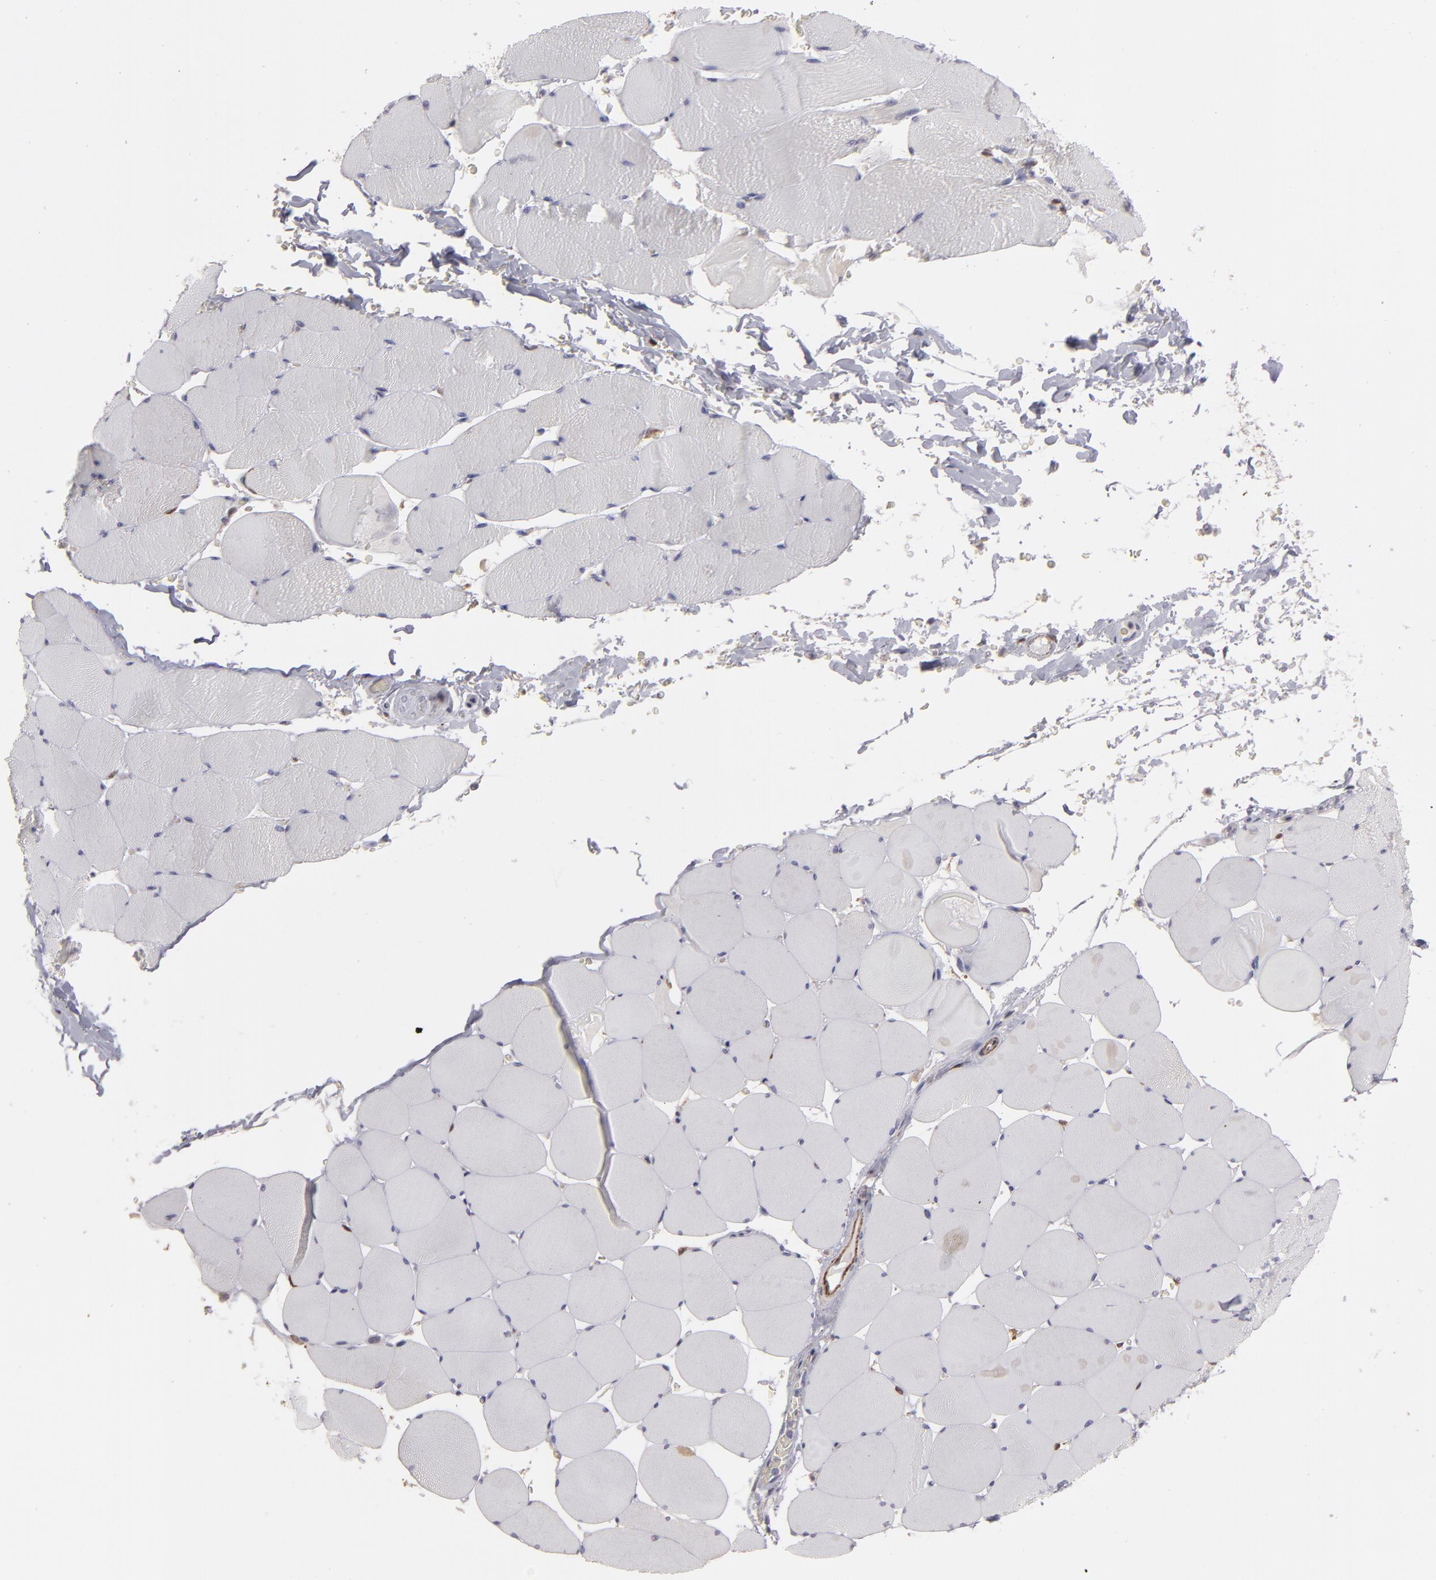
{"staining": {"intensity": "negative", "quantity": "none", "location": "none"}, "tissue": "skeletal muscle", "cell_type": "Myocytes", "image_type": "normal", "snomed": [{"axis": "morphology", "description": "Normal tissue, NOS"}, {"axis": "topography", "description": "Skeletal muscle"}], "caption": "This micrograph is of benign skeletal muscle stained with IHC to label a protein in brown with the nuclei are counter-stained blue. There is no positivity in myocytes.", "gene": "SEMA3G", "patient": {"sex": "male", "age": 62}}